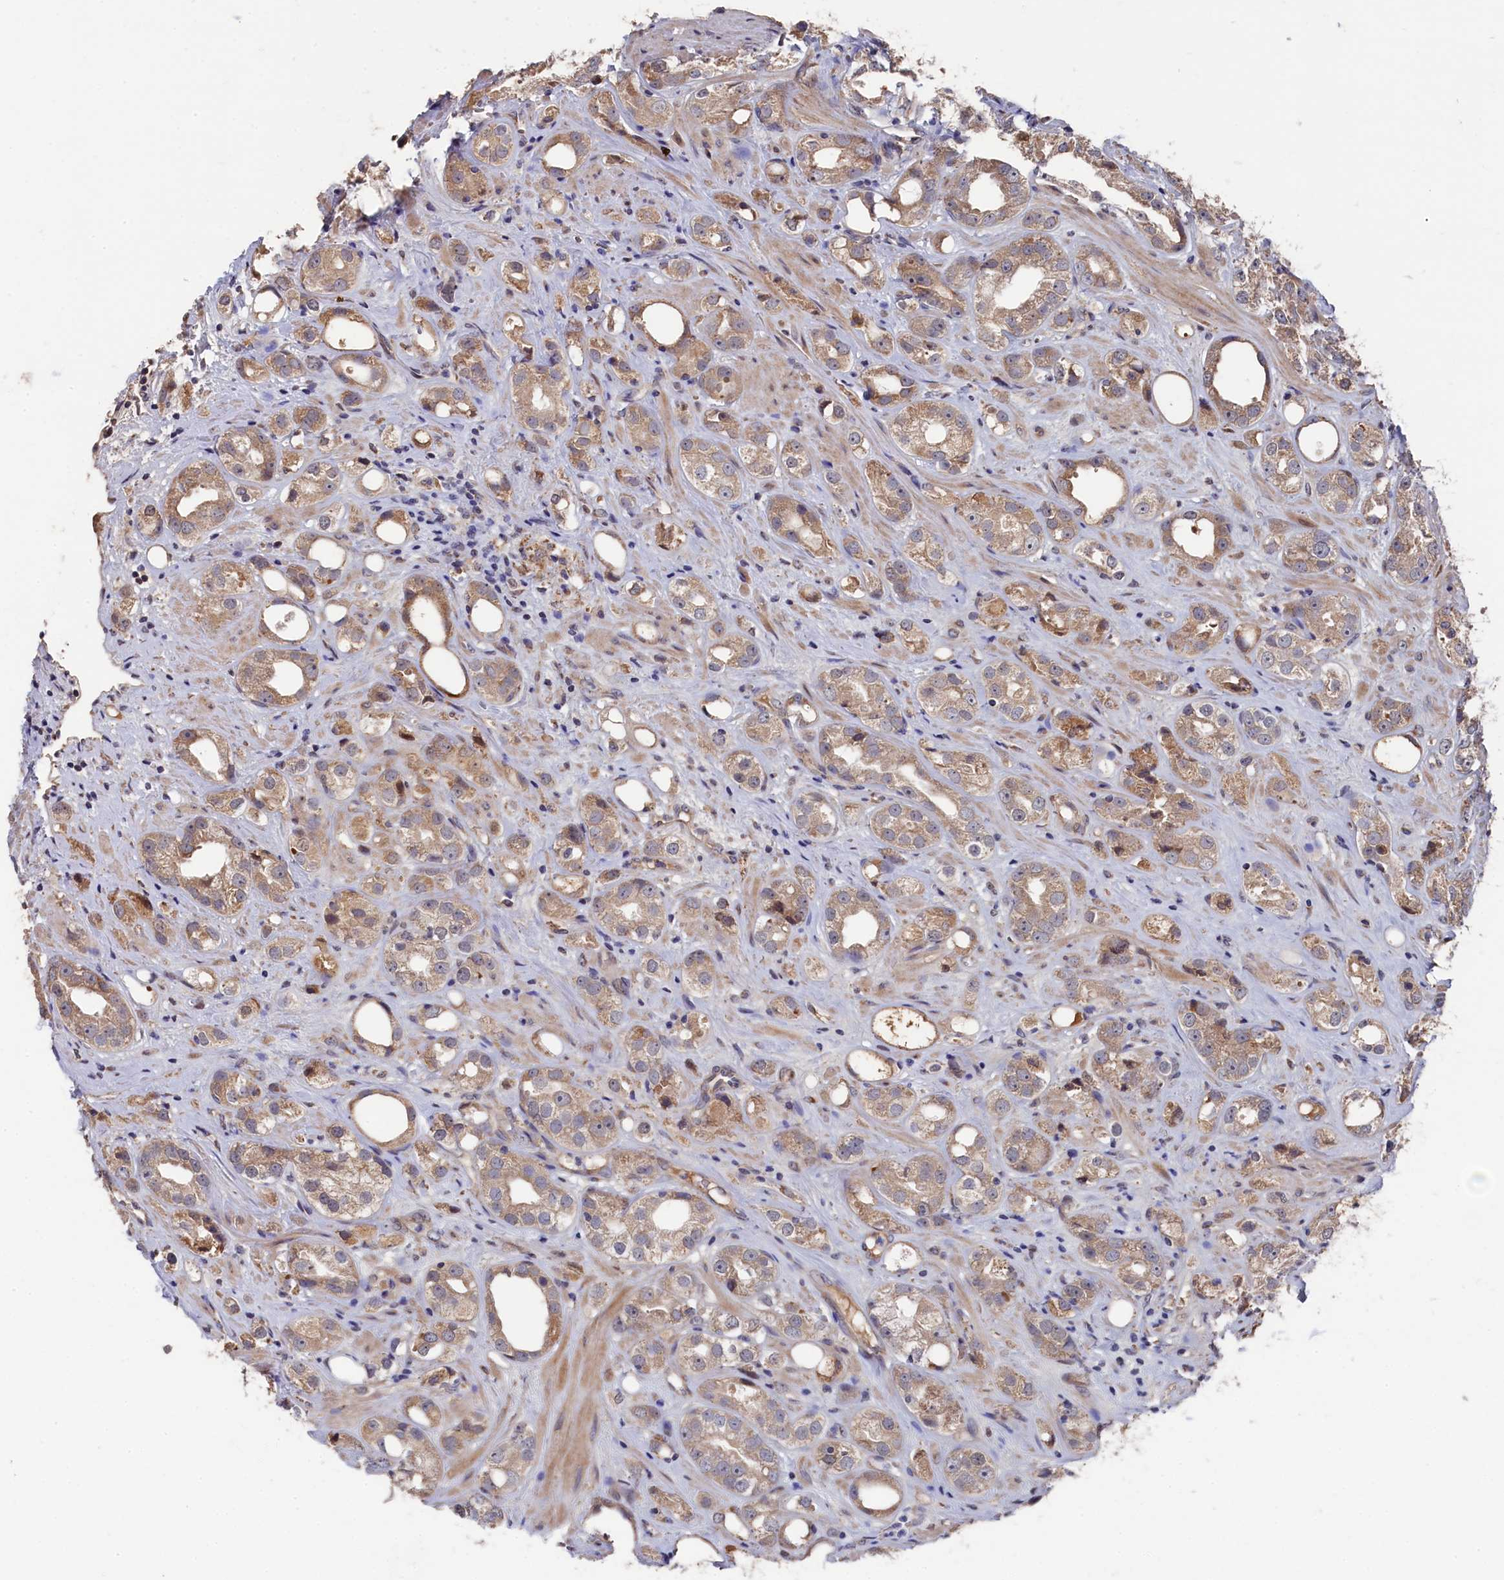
{"staining": {"intensity": "moderate", "quantity": "25%-75%", "location": "cytoplasmic/membranous"}, "tissue": "prostate cancer", "cell_type": "Tumor cells", "image_type": "cancer", "snomed": [{"axis": "morphology", "description": "Adenocarcinoma, NOS"}, {"axis": "topography", "description": "Prostate"}], "caption": "A micrograph of human prostate adenocarcinoma stained for a protein displays moderate cytoplasmic/membranous brown staining in tumor cells.", "gene": "SLC12A4", "patient": {"sex": "male", "age": 79}}